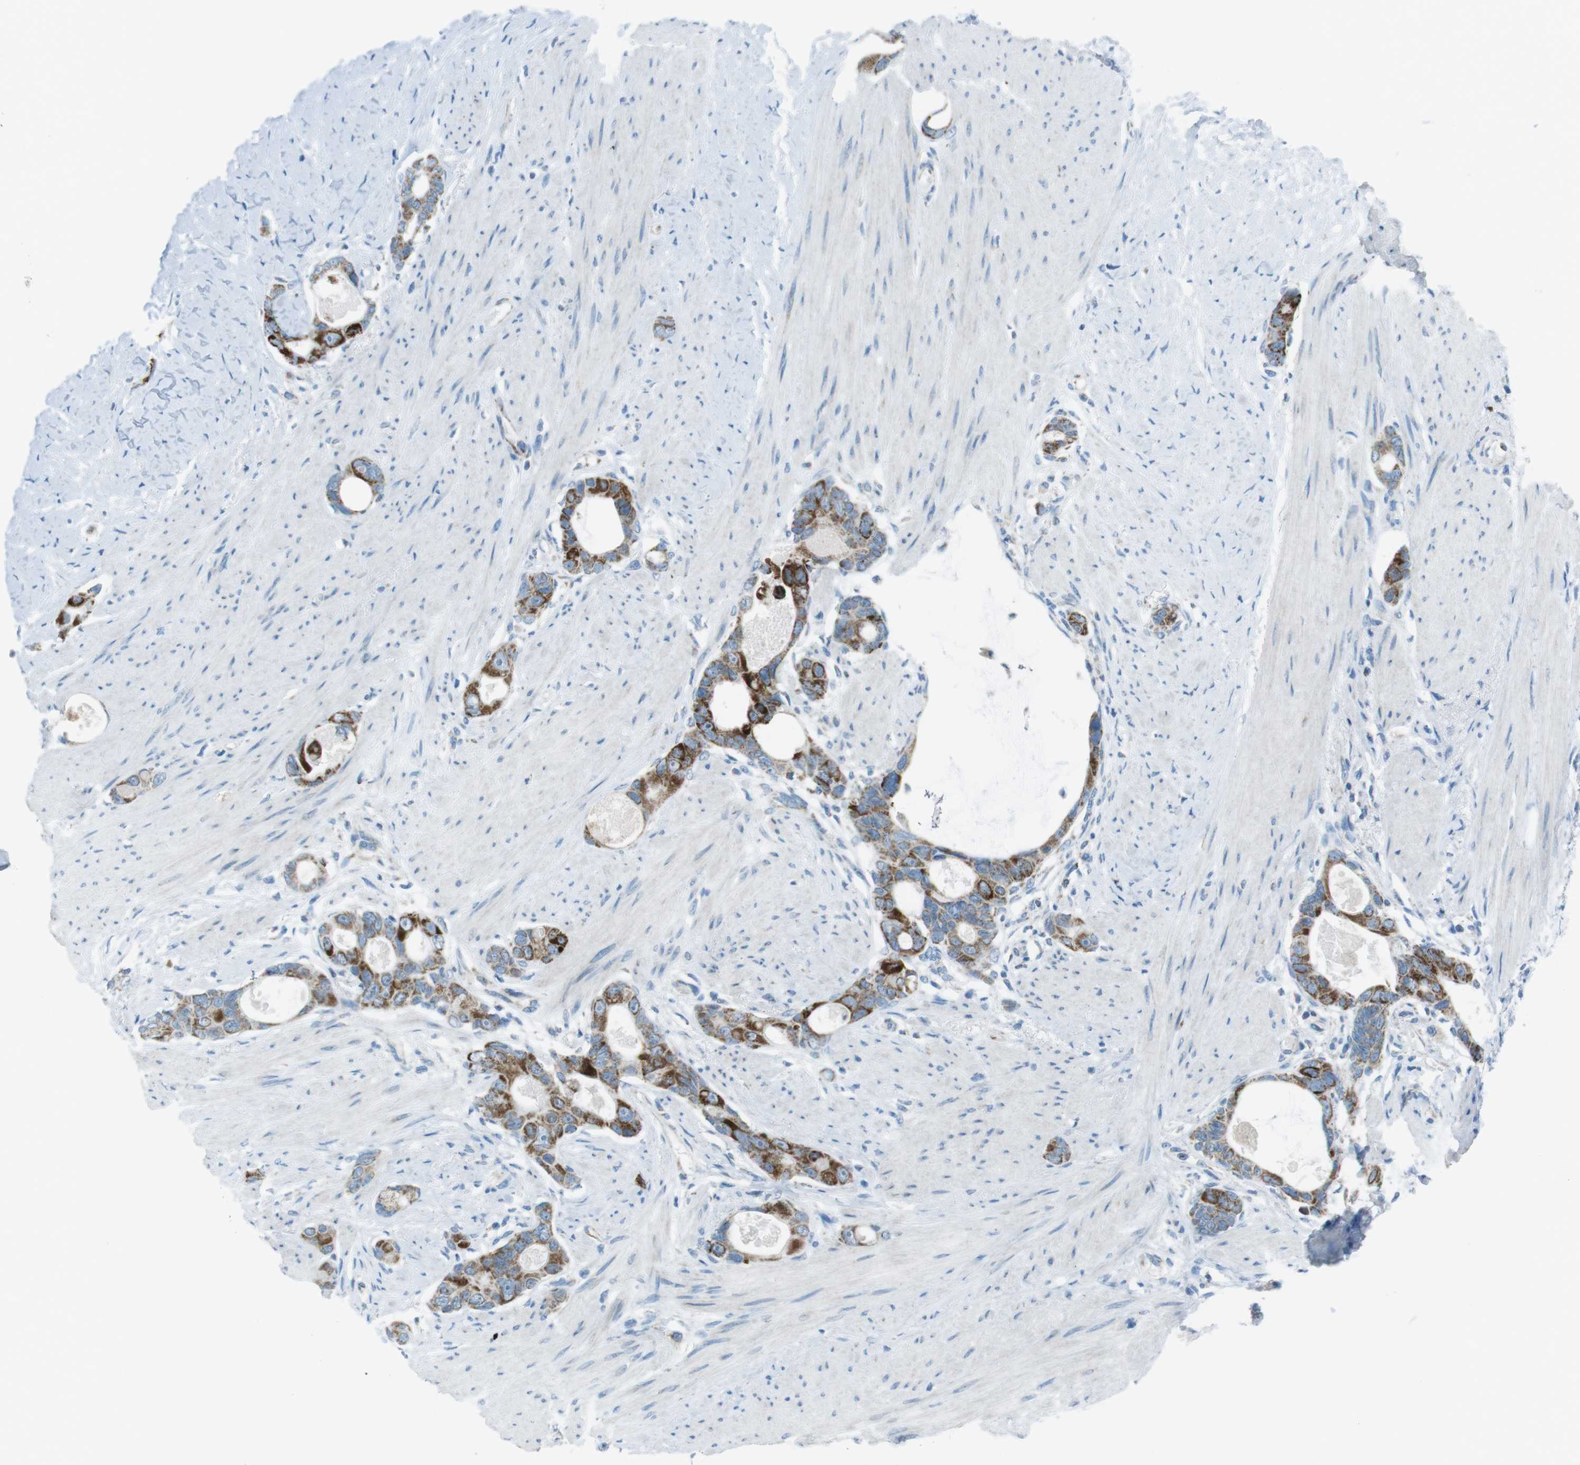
{"staining": {"intensity": "strong", "quantity": "25%-75%", "location": "cytoplasmic/membranous"}, "tissue": "colorectal cancer", "cell_type": "Tumor cells", "image_type": "cancer", "snomed": [{"axis": "morphology", "description": "Adenocarcinoma, NOS"}, {"axis": "topography", "description": "Rectum"}], "caption": "Immunohistochemical staining of human colorectal adenocarcinoma exhibits high levels of strong cytoplasmic/membranous expression in approximately 25%-75% of tumor cells. The staining was performed using DAB (3,3'-diaminobenzidine), with brown indicating positive protein expression. Nuclei are stained blue with hematoxylin.", "gene": "DNAJA3", "patient": {"sex": "male", "age": 51}}